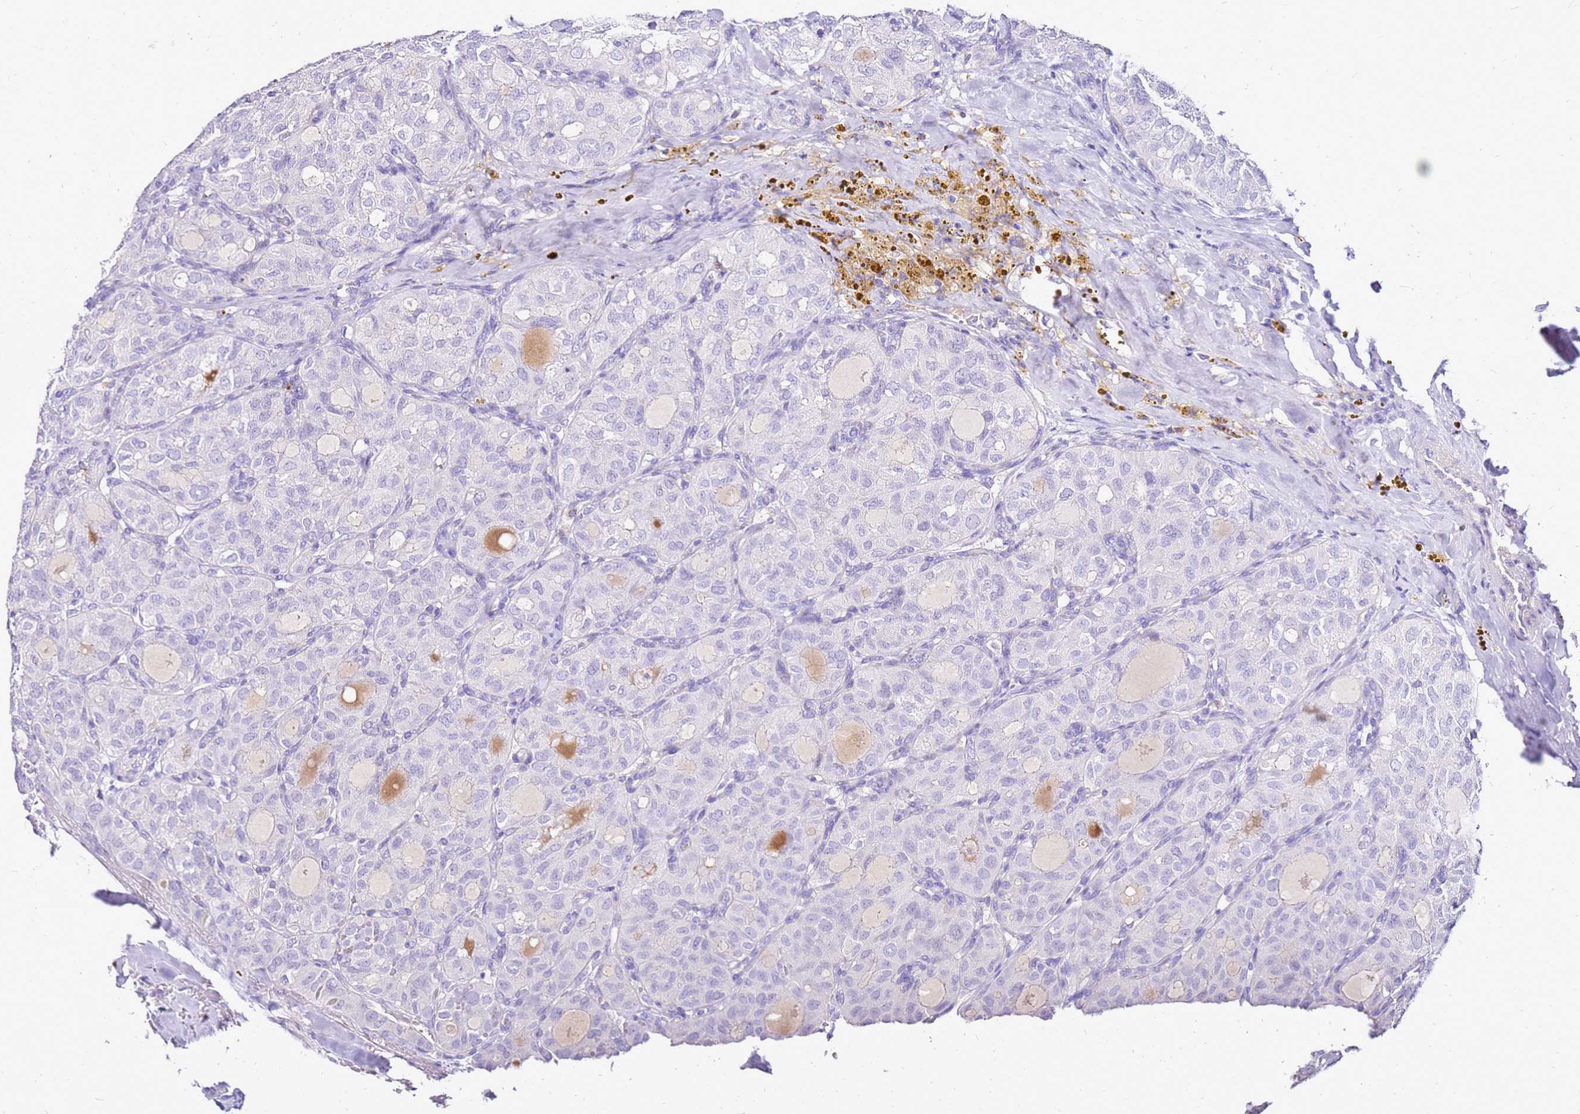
{"staining": {"intensity": "negative", "quantity": "none", "location": "none"}, "tissue": "thyroid cancer", "cell_type": "Tumor cells", "image_type": "cancer", "snomed": [{"axis": "morphology", "description": "Follicular adenoma carcinoma, NOS"}, {"axis": "topography", "description": "Thyroid gland"}], "caption": "Thyroid cancer was stained to show a protein in brown. There is no significant positivity in tumor cells. (DAB (3,3'-diaminobenzidine) IHC with hematoxylin counter stain).", "gene": "DCDC2B", "patient": {"sex": "male", "age": 75}}